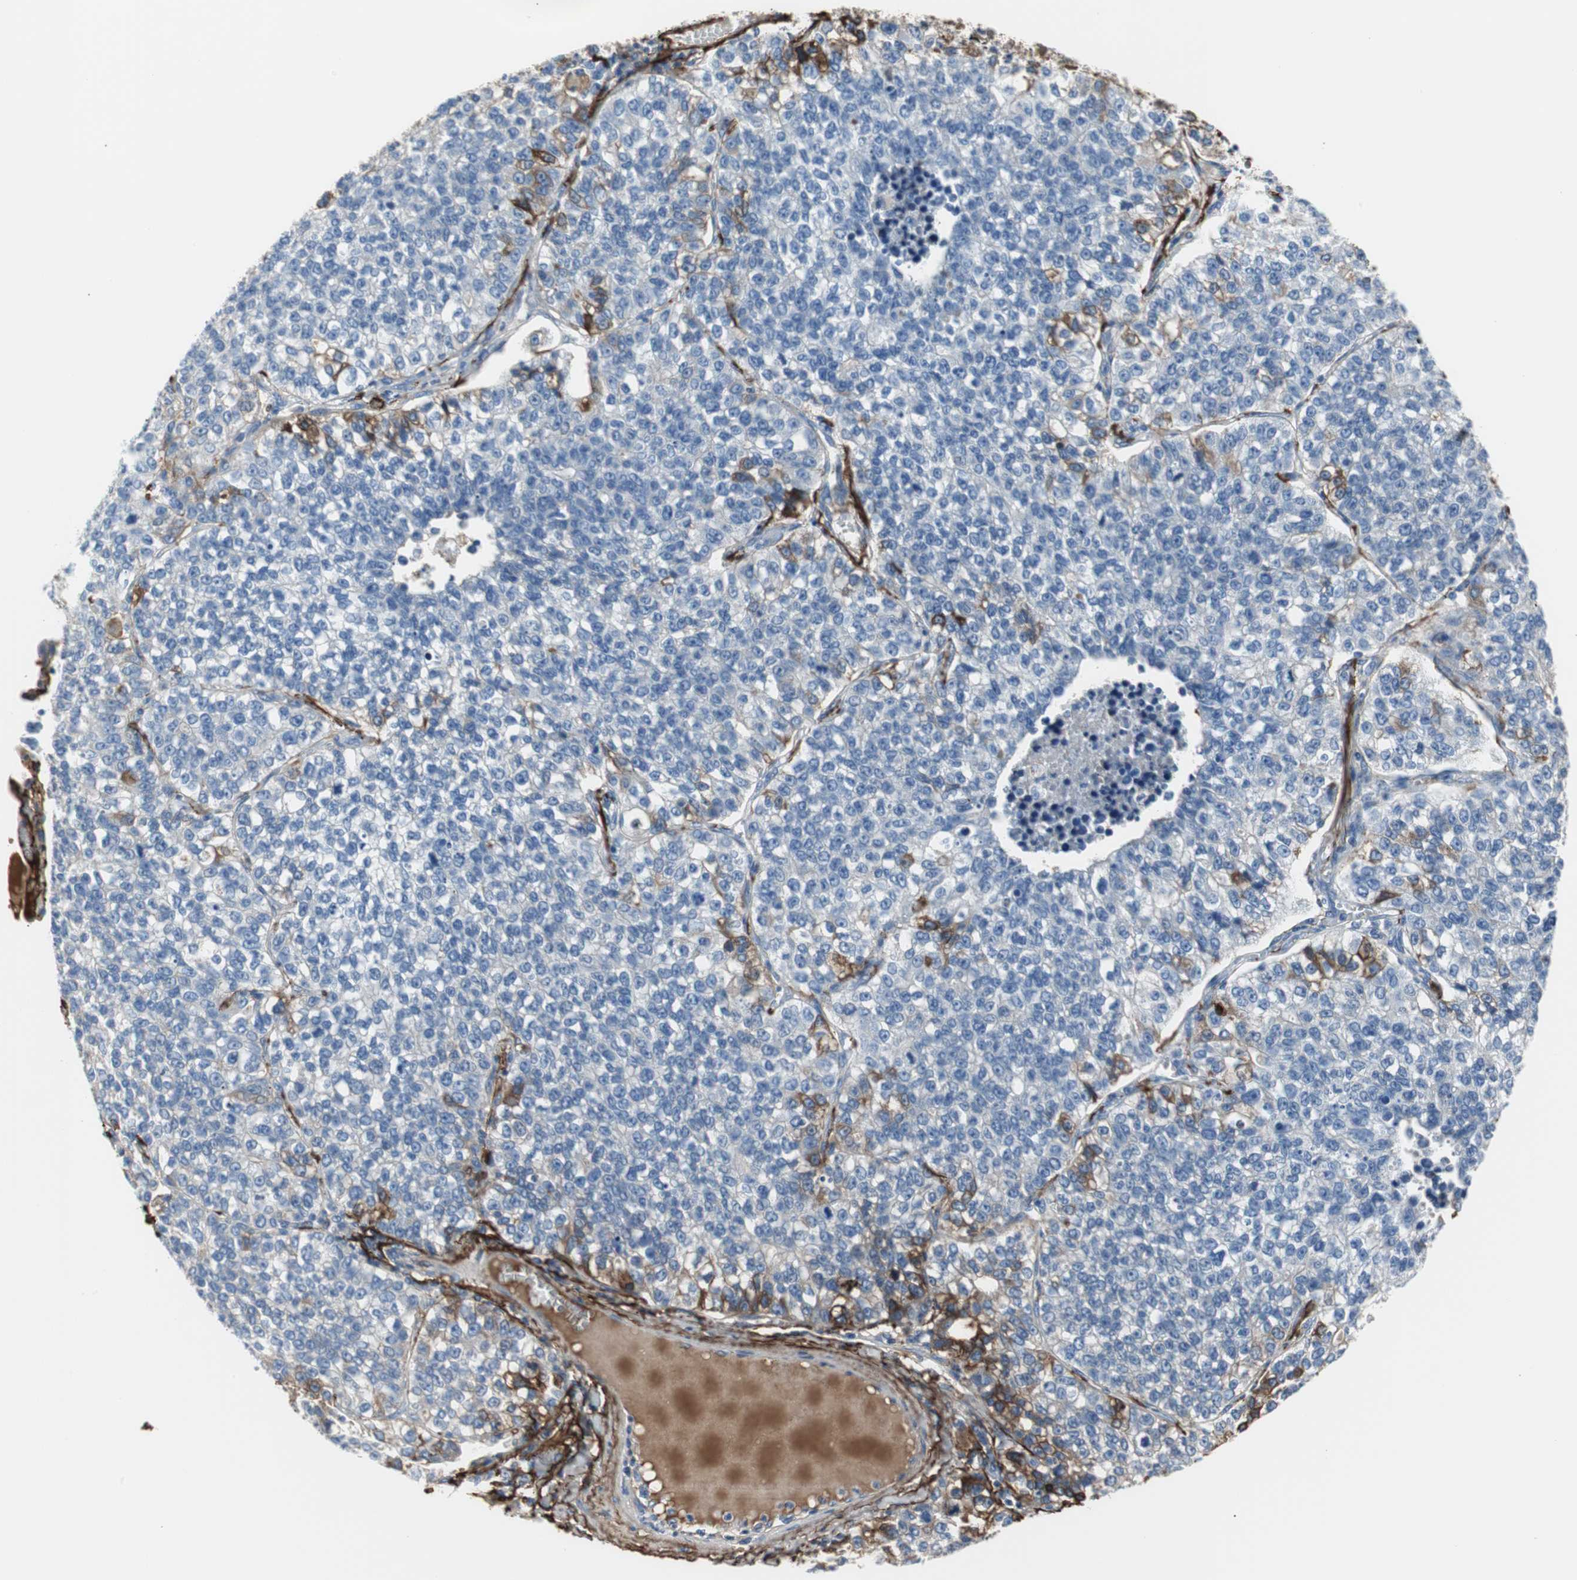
{"staining": {"intensity": "moderate", "quantity": "<25%", "location": "cytoplasmic/membranous"}, "tissue": "lung cancer", "cell_type": "Tumor cells", "image_type": "cancer", "snomed": [{"axis": "morphology", "description": "Adenocarcinoma, NOS"}, {"axis": "topography", "description": "Lung"}], "caption": "Lung adenocarcinoma stained for a protein reveals moderate cytoplasmic/membranous positivity in tumor cells.", "gene": "APCS", "patient": {"sex": "male", "age": 49}}